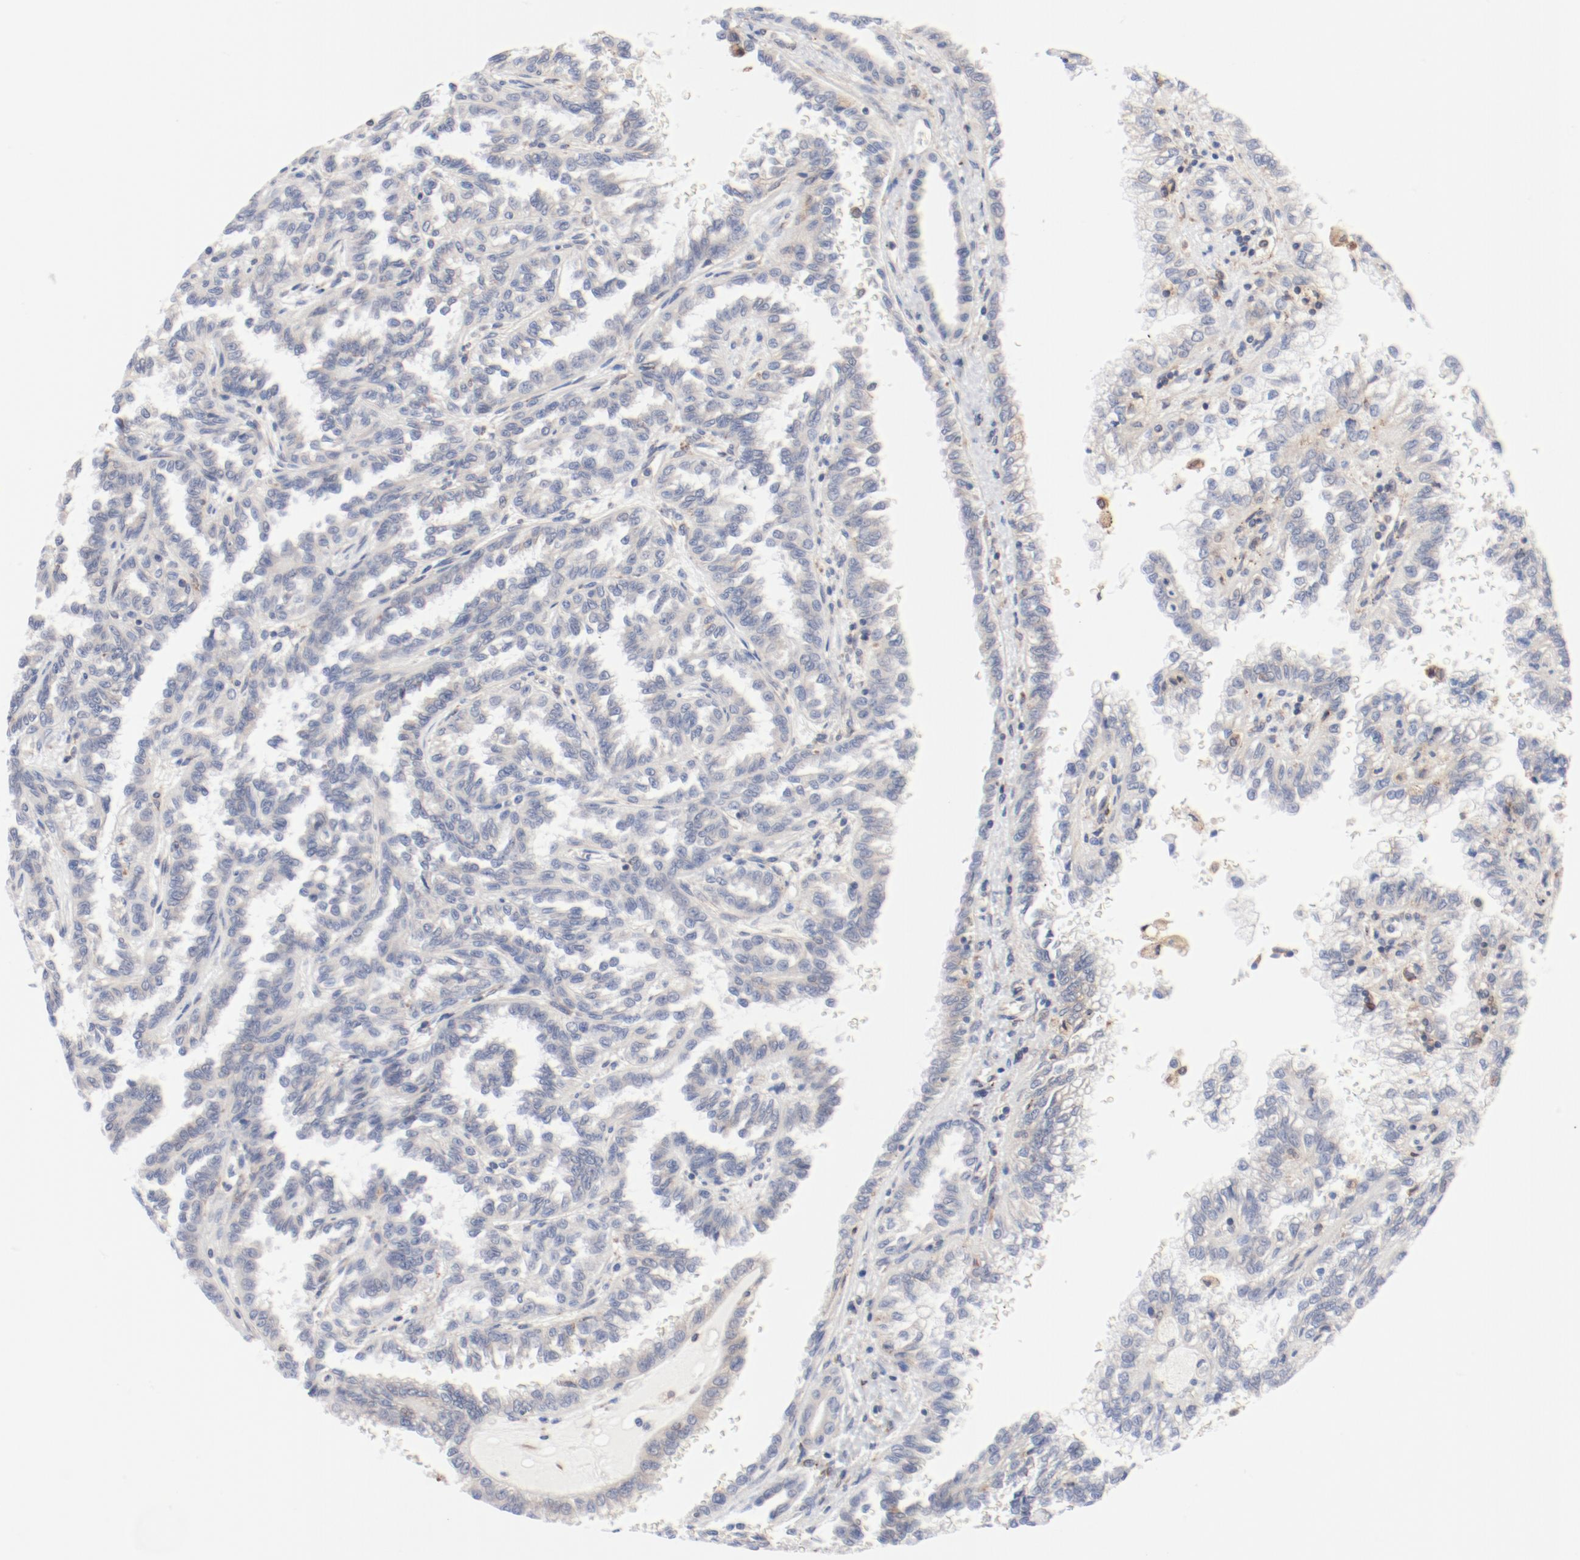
{"staining": {"intensity": "weak", "quantity": "25%-75%", "location": "cytoplasmic/membranous"}, "tissue": "renal cancer", "cell_type": "Tumor cells", "image_type": "cancer", "snomed": [{"axis": "morphology", "description": "Inflammation, NOS"}, {"axis": "morphology", "description": "Adenocarcinoma, NOS"}, {"axis": "topography", "description": "Kidney"}], "caption": "Protein expression by IHC displays weak cytoplasmic/membranous positivity in approximately 25%-75% of tumor cells in renal cancer (adenocarcinoma). (IHC, brightfield microscopy, high magnification).", "gene": "PDPK1", "patient": {"sex": "male", "age": 68}}